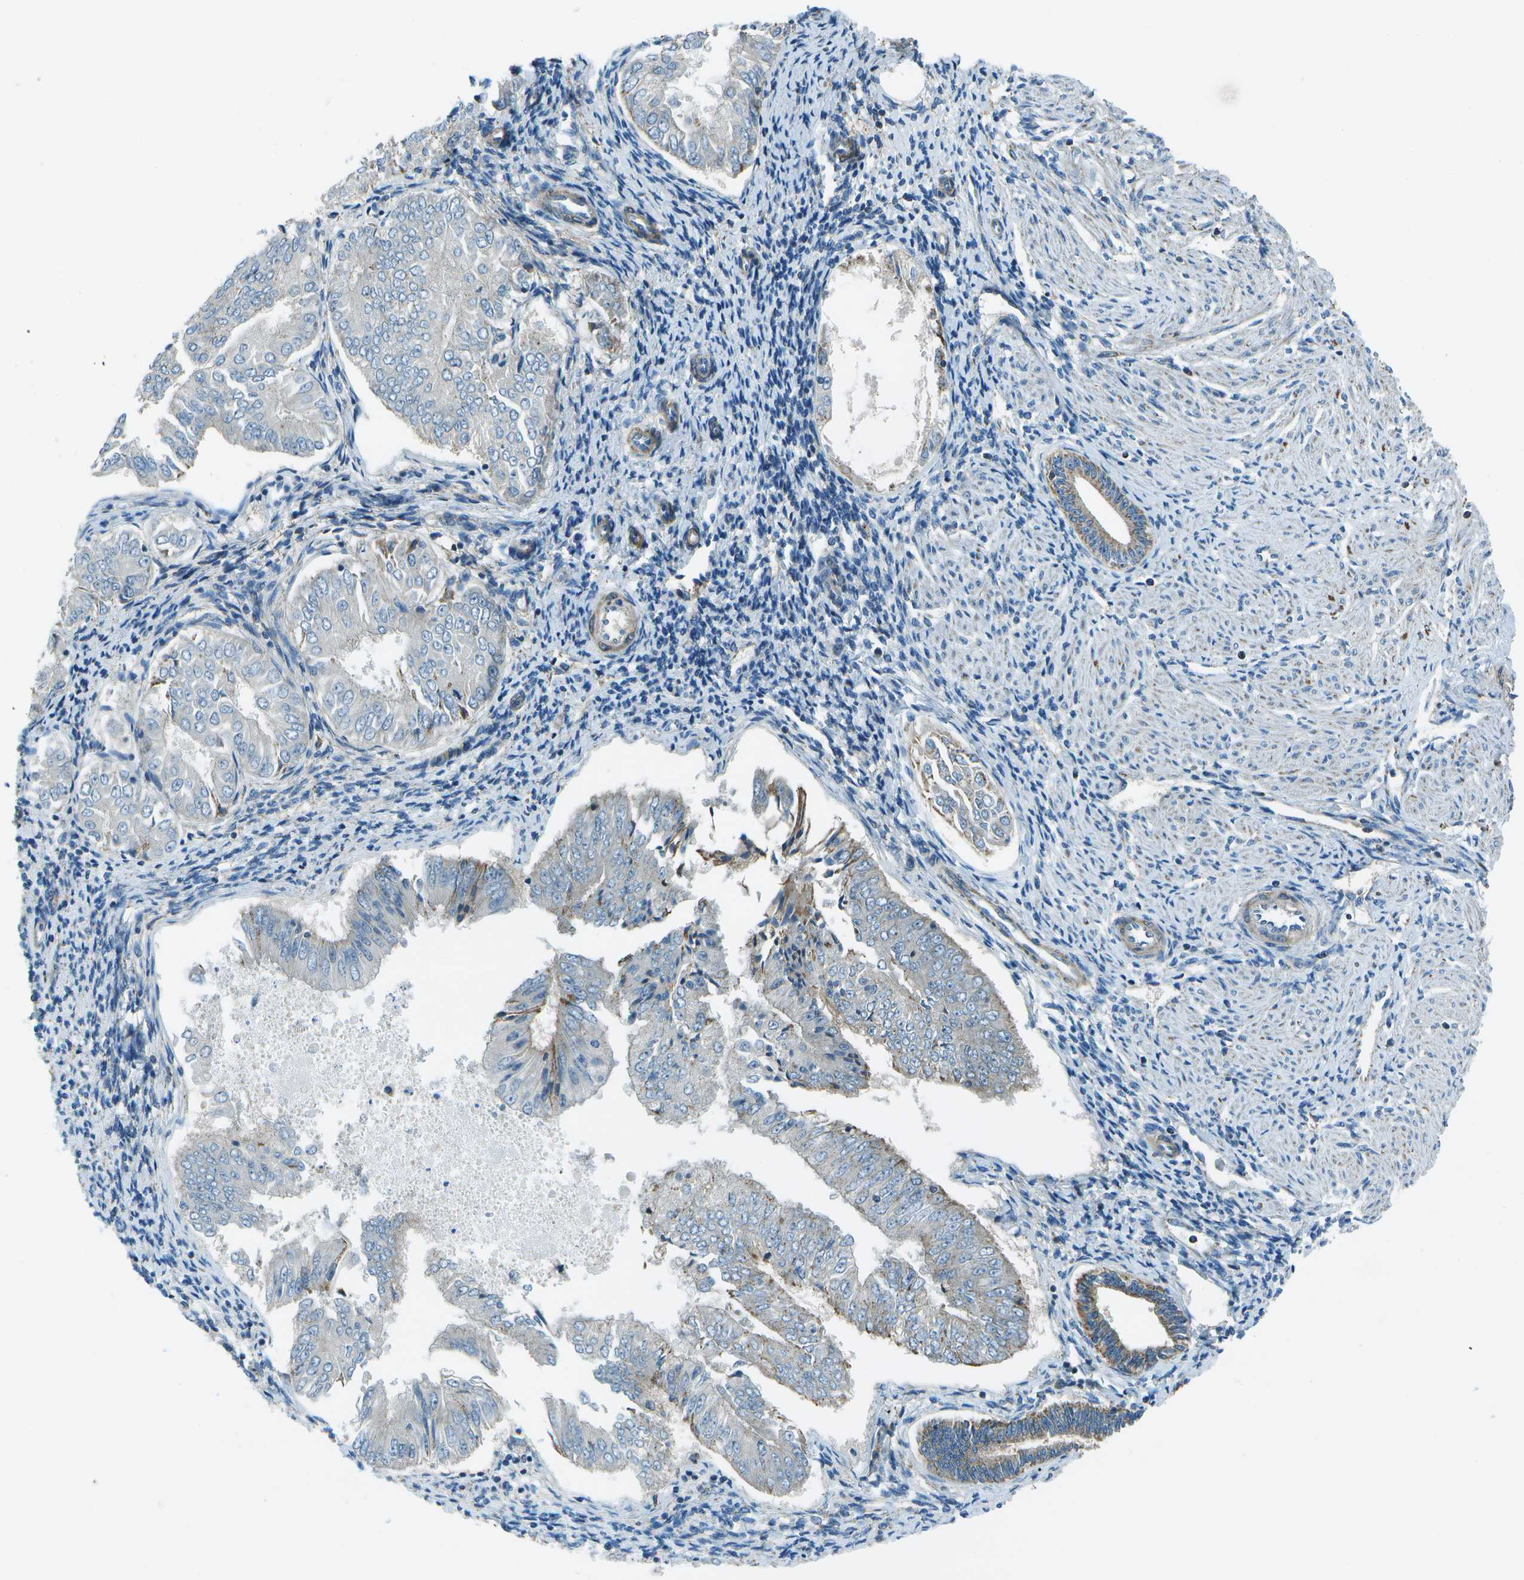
{"staining": {"intensity": "negative", "quantity": "none", "location": "none"}, "tissue": "endometrial cancer", "cell_type": "Tumor cells", "image_type": "cancer", "snomed": [{"axis": "morphology", "description": "Adenocarcinoma, NOS"}, {"axis": "topography", "description": "Endometrium"}], "caption": "High power microscopy histopathology image of an IHC histopathology image of adenocarcinoma (endometrial), revealing no significant staining in tumor cells.", "gene": "TMEM51", "patient": {"sex": "female", "age": 53}}